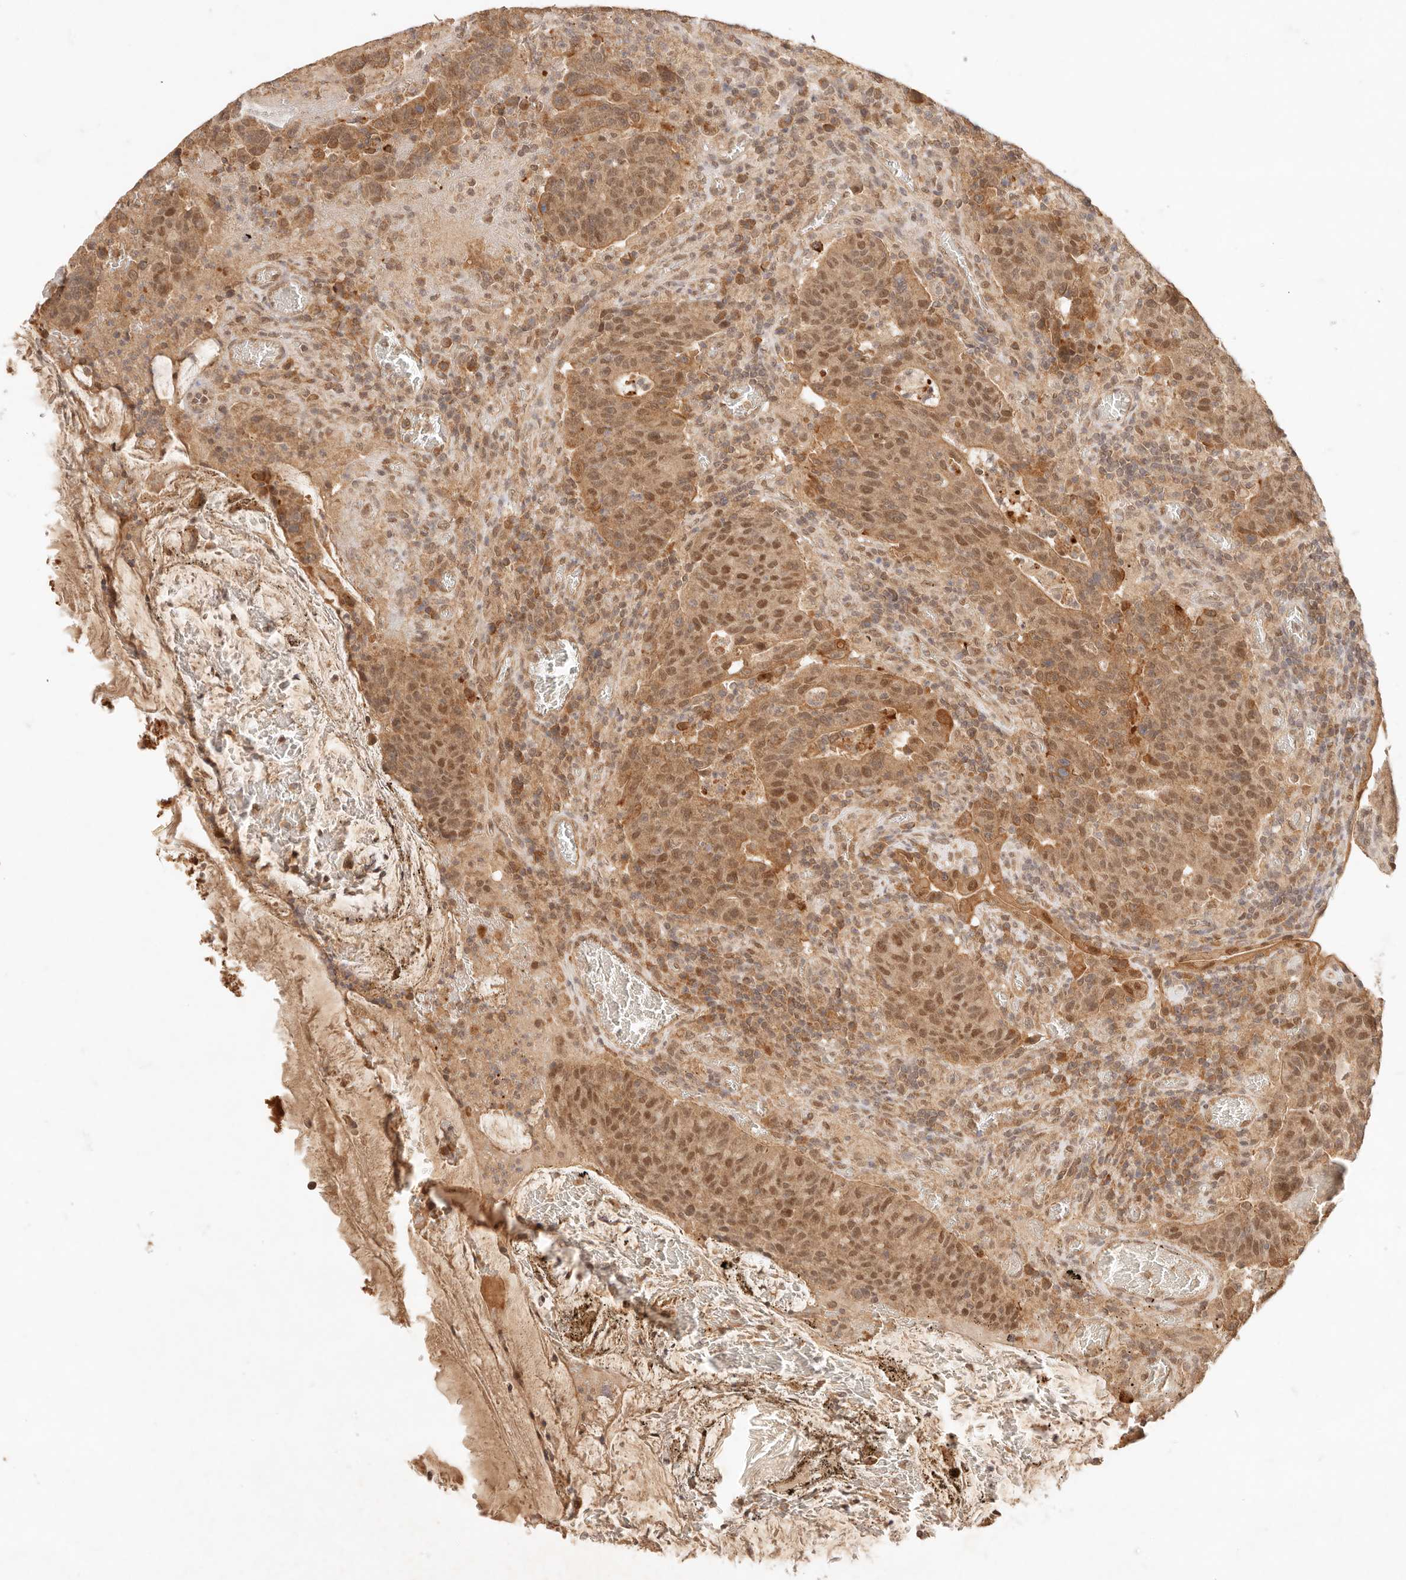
{"staining": {"intensity": "moderate", "quantity": ">75%", "location": "cytoplasmic/membranous,nuclear"}, "tissue": "colorectal cancer", "cell_type": "Tumor cells", "image_type": "cancer", "snomed": [{"axis": "morphology", "description": "Adenocarcinoma, NOS"}, {"axis": "topography", "description": "Colon"}], "caption": "DAB immunohistochemical staining of colorectal cancer (adenocarcinoma) demonstrates moderate cytoplasmic/membranous and nuclear protein expression in about >75% of tumor cells.", "gene": "TRIM11", "patient": {"sex": "female", "age": 75}}